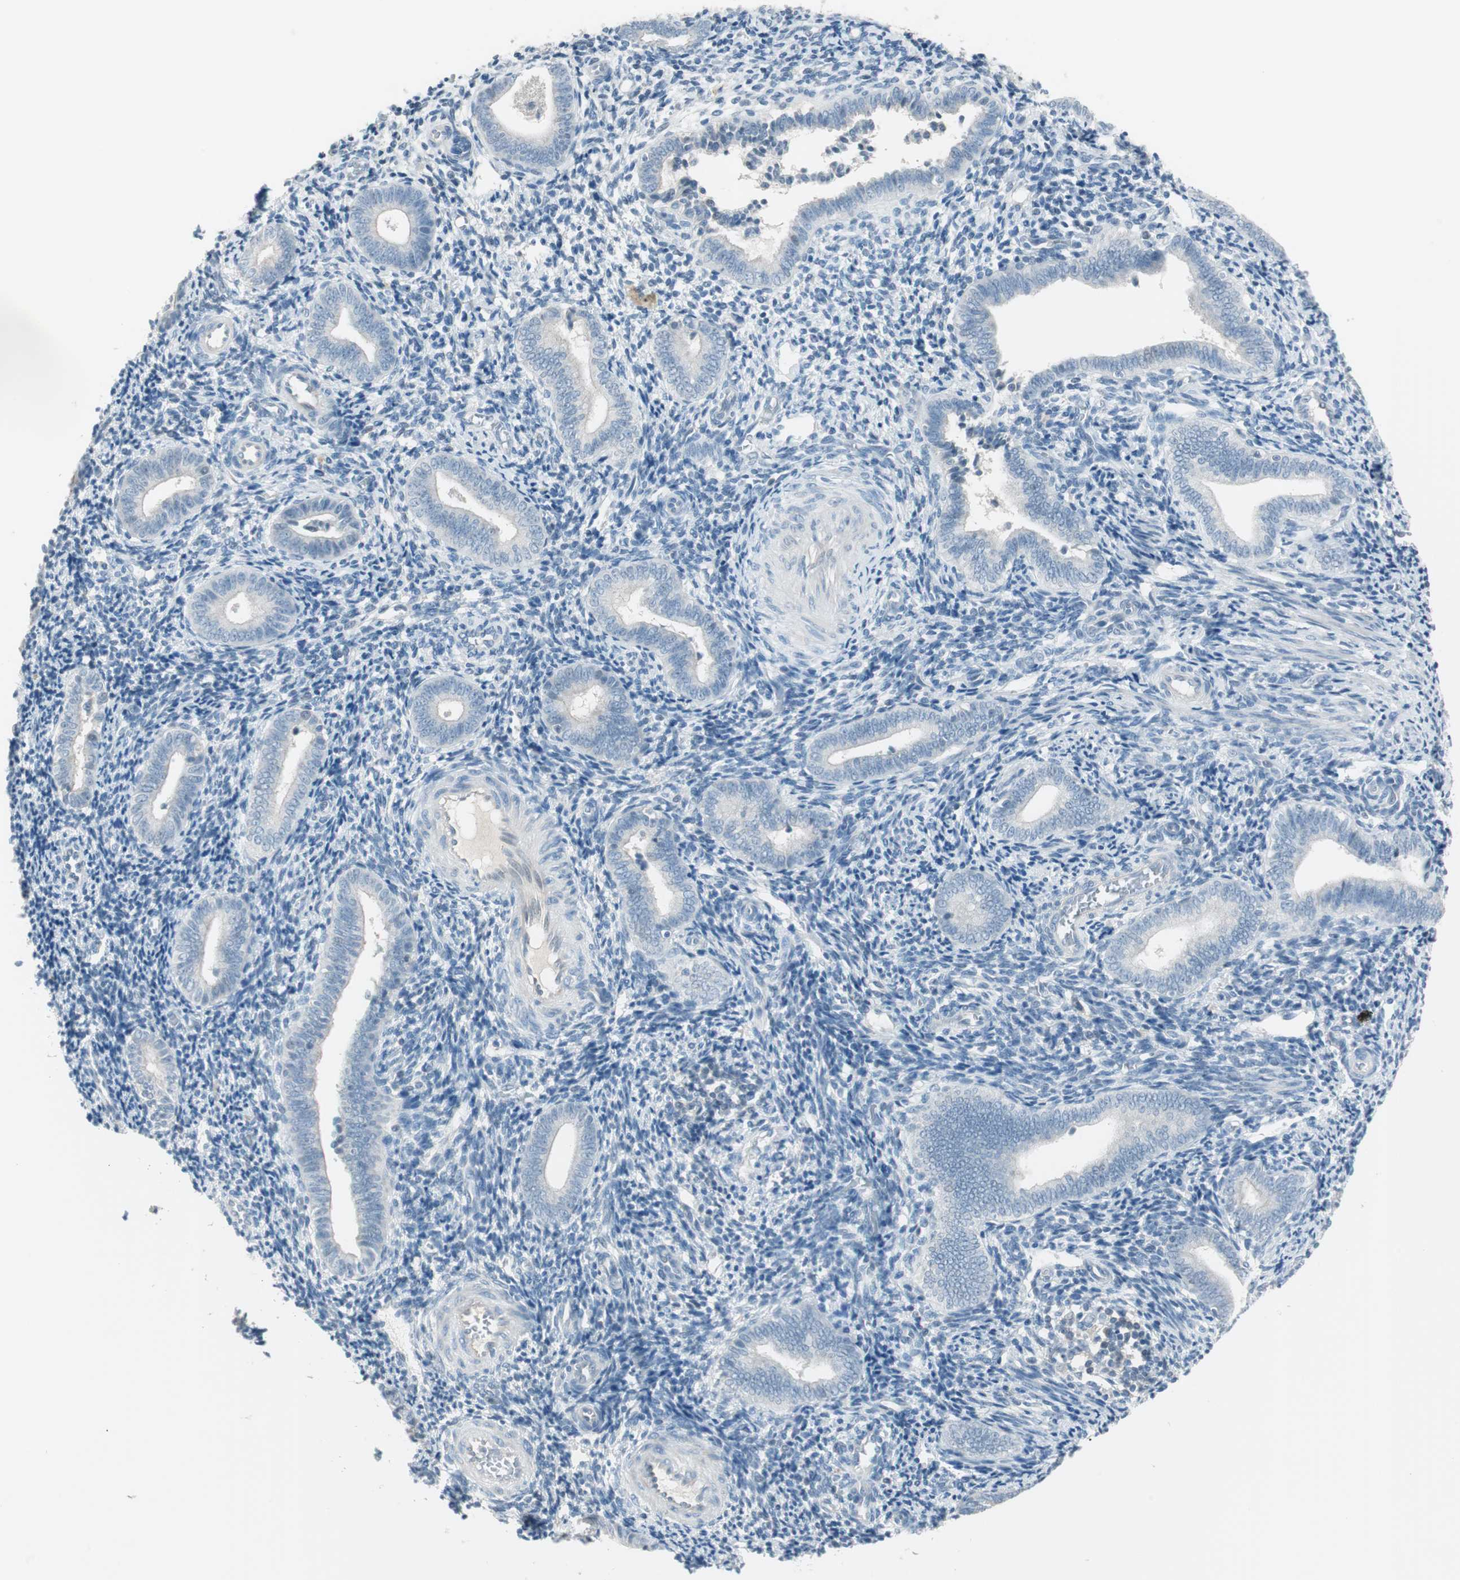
{"staining": {"intensity": "negative", "quantity": "none", "location": "none"}, "tissue": "endometrium", "cell_type": "Cells in endometrial stroma", "image_type": "normal", "snomed": [{"axis": "morphology", "description": "Normal tissue, NOS"}, {"axis": "topography", "description": "Uterus"}, {"axis": "topography", "description": "Endometrium"}], "caption": "A photomicrograph of endometrium stained for a protein exhibits no brown staining in cells in endometrial stroma.", "gene": "ITLN2", "patient": {"sex": "female", "age": 33}}